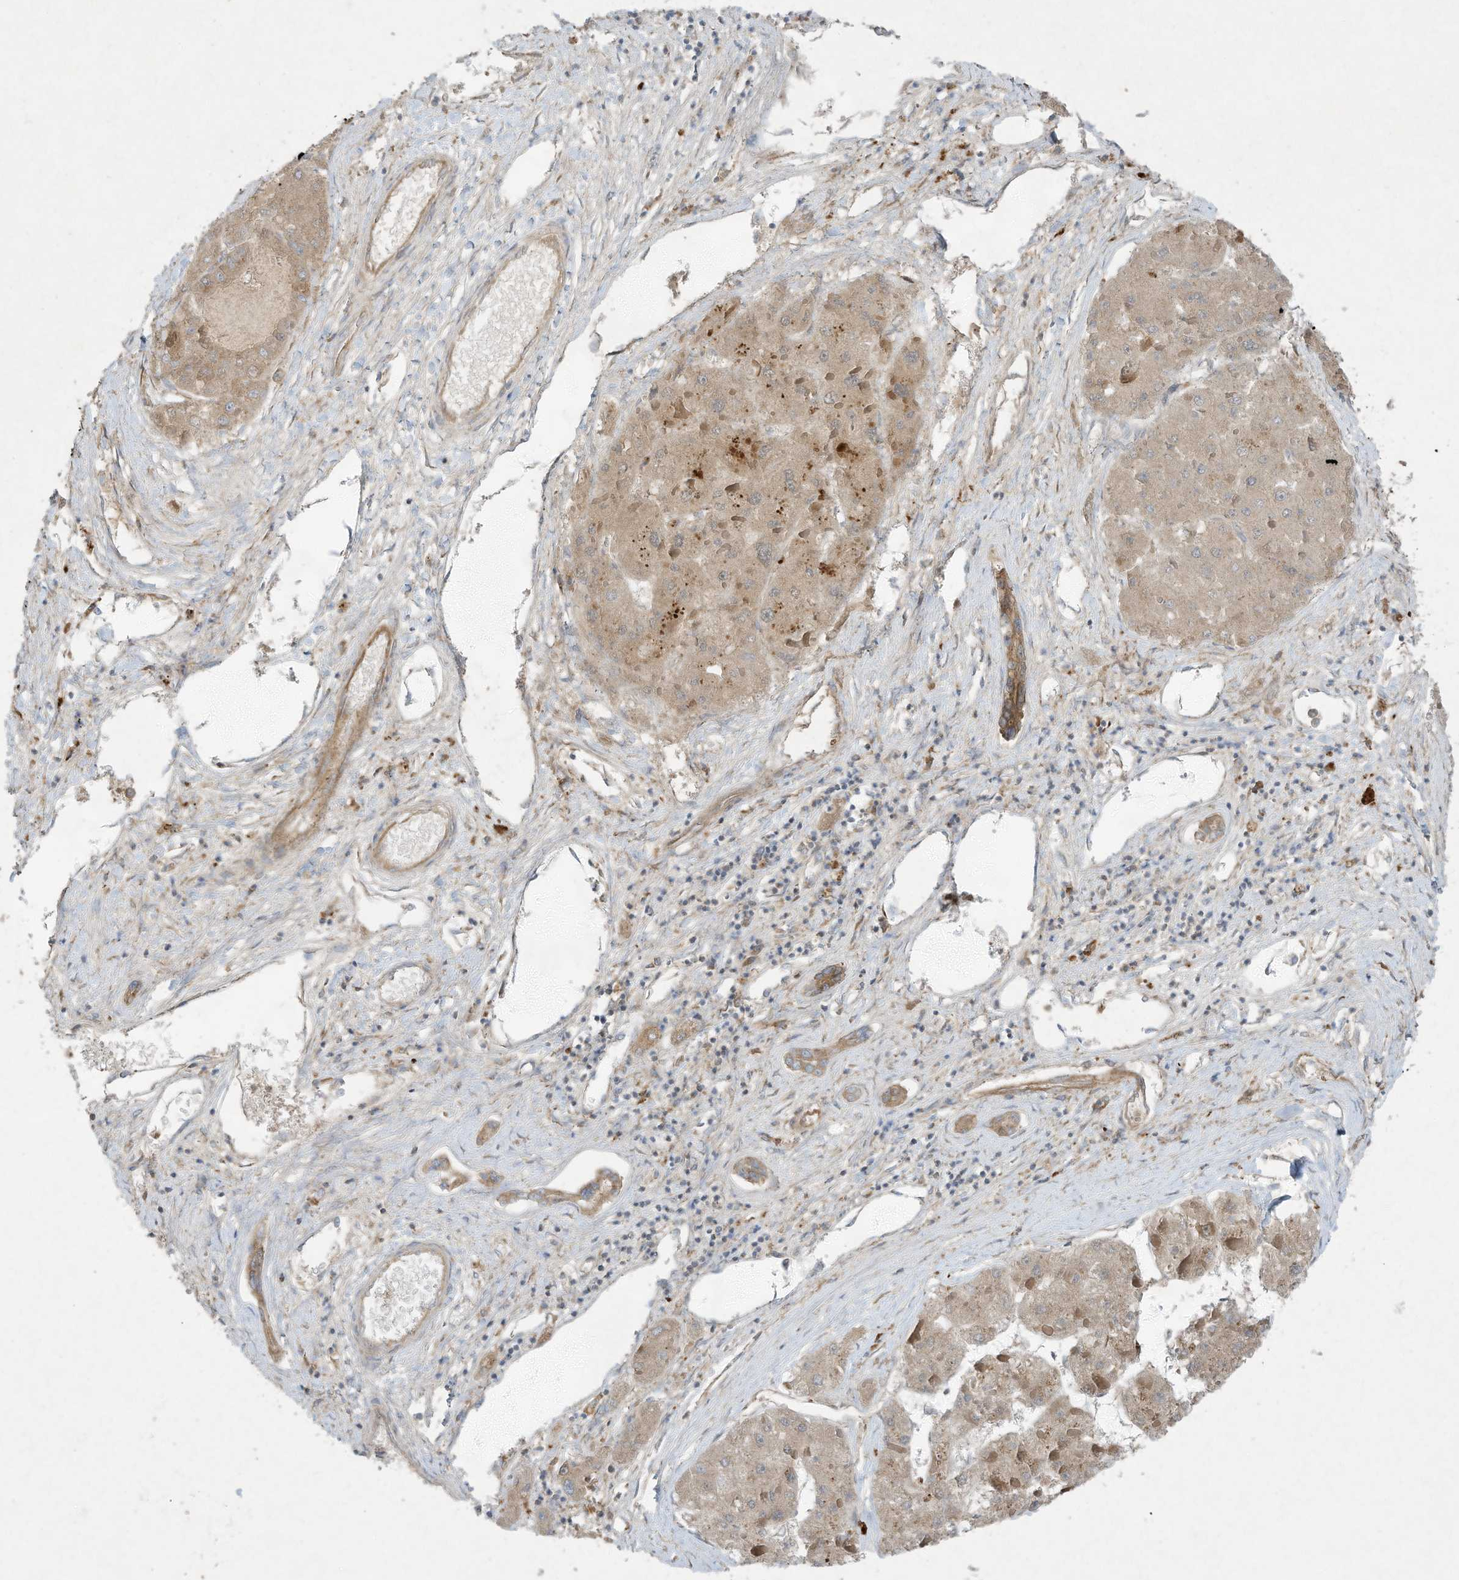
{"staining": {"intensity": "weak", "quantity": ">75%", "location": "cytoplasmic/membranous"}, "tissue": "liver cancer", "cell_type": "Tumor cells", "image_type": "cancer", "snomed": [{"axis": "morphology", "description": "Carcinoma, Hepatocellular, NOS"}, {"axis": "topography", "description": "Liver"}], "caption": "Immunohistochemistry (IHC) image of liver cancer stained for a protein (brown), which reveals low levels of weak cytoplasmic/membranous expression in about >75% of tumor cells.", "gene": "SYNJ2", "patient": {"sex": "female", "age": 73}}